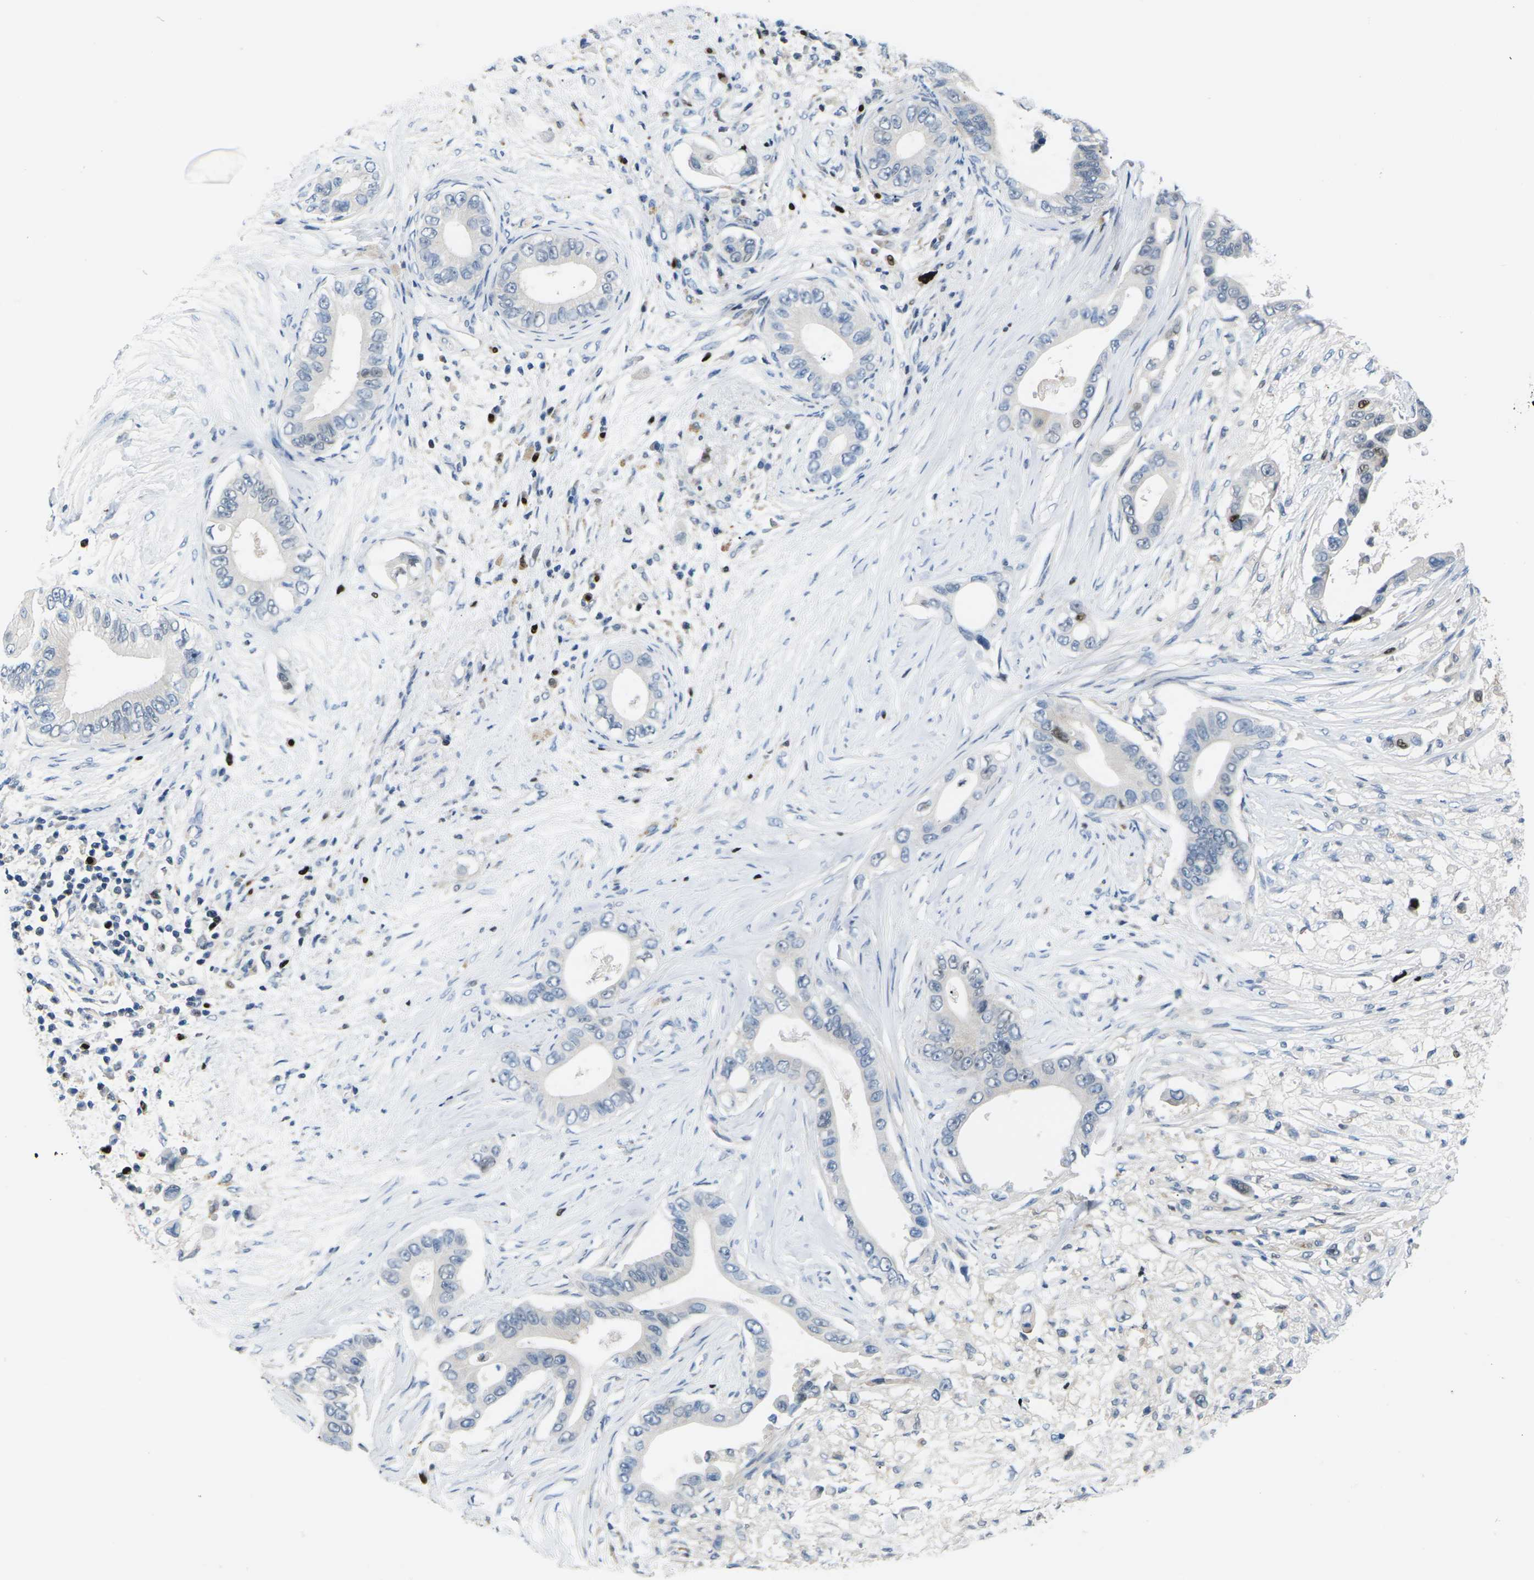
{"staining": {"intensity": "moderate", "quantity": "<25%", "location": "nuclear"}, "tissue": "pancreatic cancer", "cell_type": "Tumor cells", "image_type": "cancer", "snomed": [{"axis": "morphology", "description": "Adenocarcinoma, NOS"}, {"axis": "topography", "description": "Pancreas"}], "caption": "Protein staining demonstrates moderate nuclear staining in approximately <25% of tumor cells in pancreatic adenocarcinoma.", "gene": "RPS6KA3", "patient": {"sex": "male", "age": 77}}